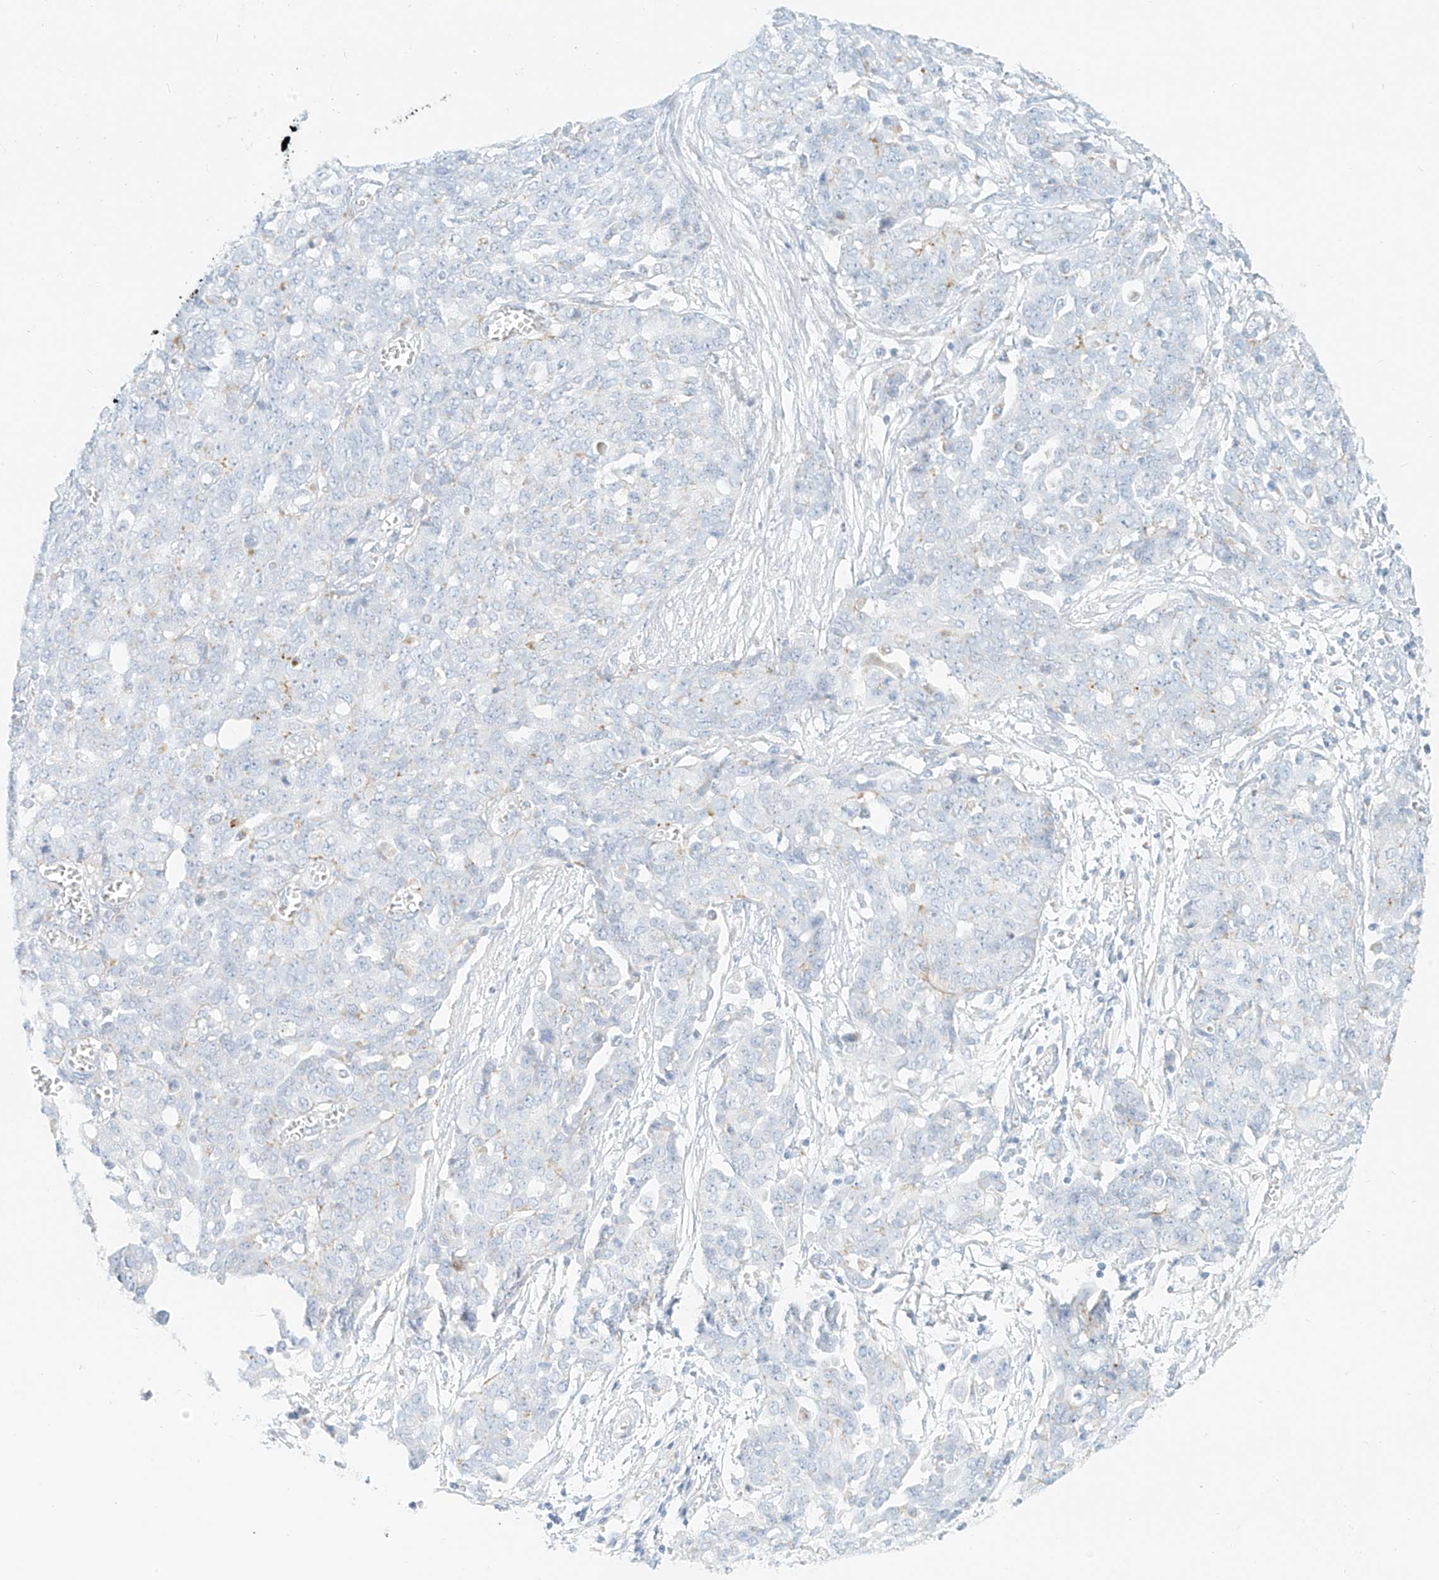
{"staining": {"intensity": "negative", "quantity": "none", "location": "none"}, "tissue": "ovarian cancer", "cell_type": "Tumor cells", "image_type": "cancer", "snomed": [{"axis": "morphology", "description": "Cystadenocarcinoma, serous, NOS"}, {"axis": "topography", "description": "Soft tissue"}, {"axis": "topography", "description": "Ovary"}], "caption": "Micrograph shows no protein positivity in tumor cells of serous cystadenocarcinoma (ovarian) tissue. (DAB immunohistochemistry (IHC) with hematoxylin counter stain).", "gene": "SLC35F6", "patient": {"sex": "female", "age": 57}}